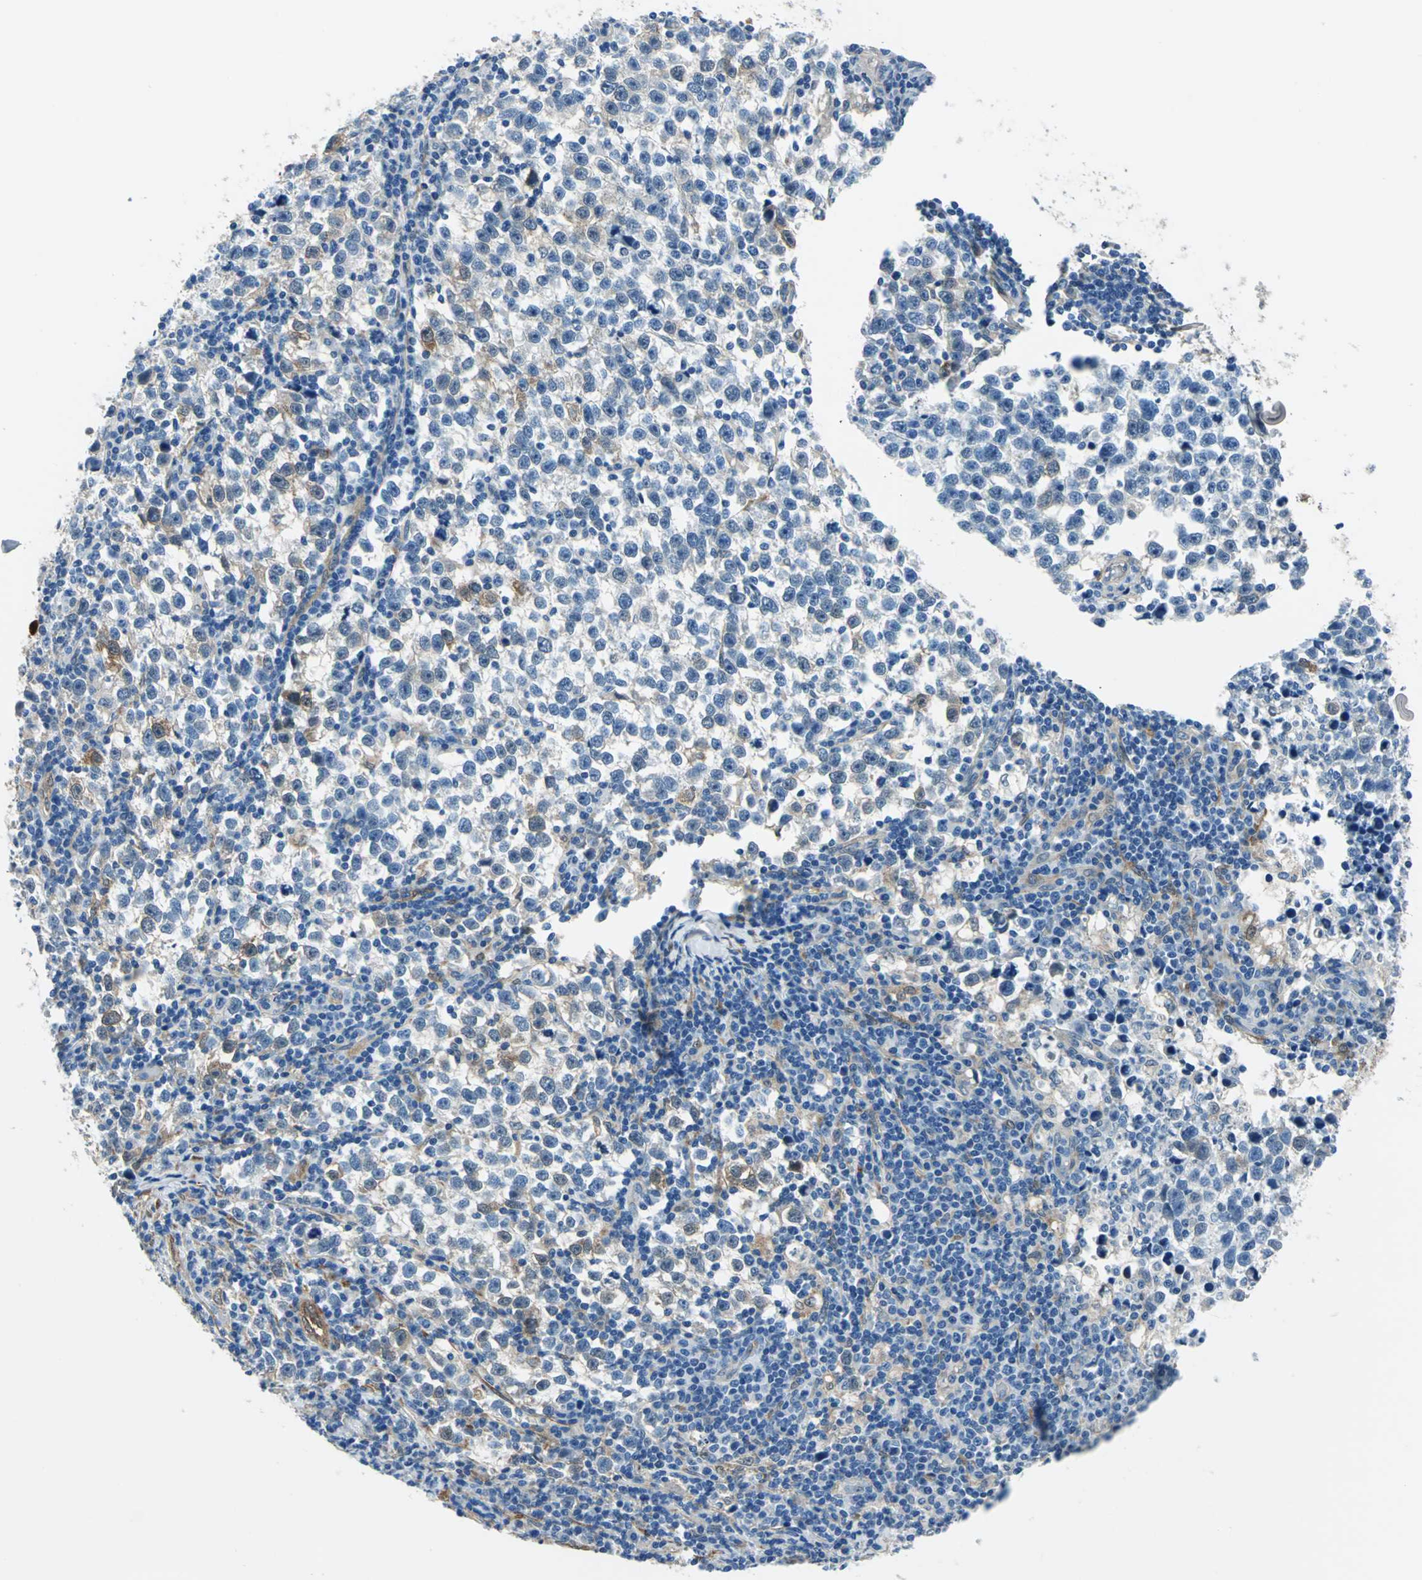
{"staining": {"intensity": "weak", "quantity": "<25%", "location": "cytoplasmic/membranous"}, "tissue": "testis cancer", "cell_type": "Tumor cells", "image_type": "cancer", "snomed": [{"axis": "morphology", "description": "Seminoma, NOS"}, {"axis": "topography", "description": "Testis"}], "caption": "A high-resolution photomicrograph shows IHC staining of seminoma (testis), which exhibits no significant staining in tumor cells.", "gene": "HSPB1", "patient": {"sex": "male", "age": 43}}